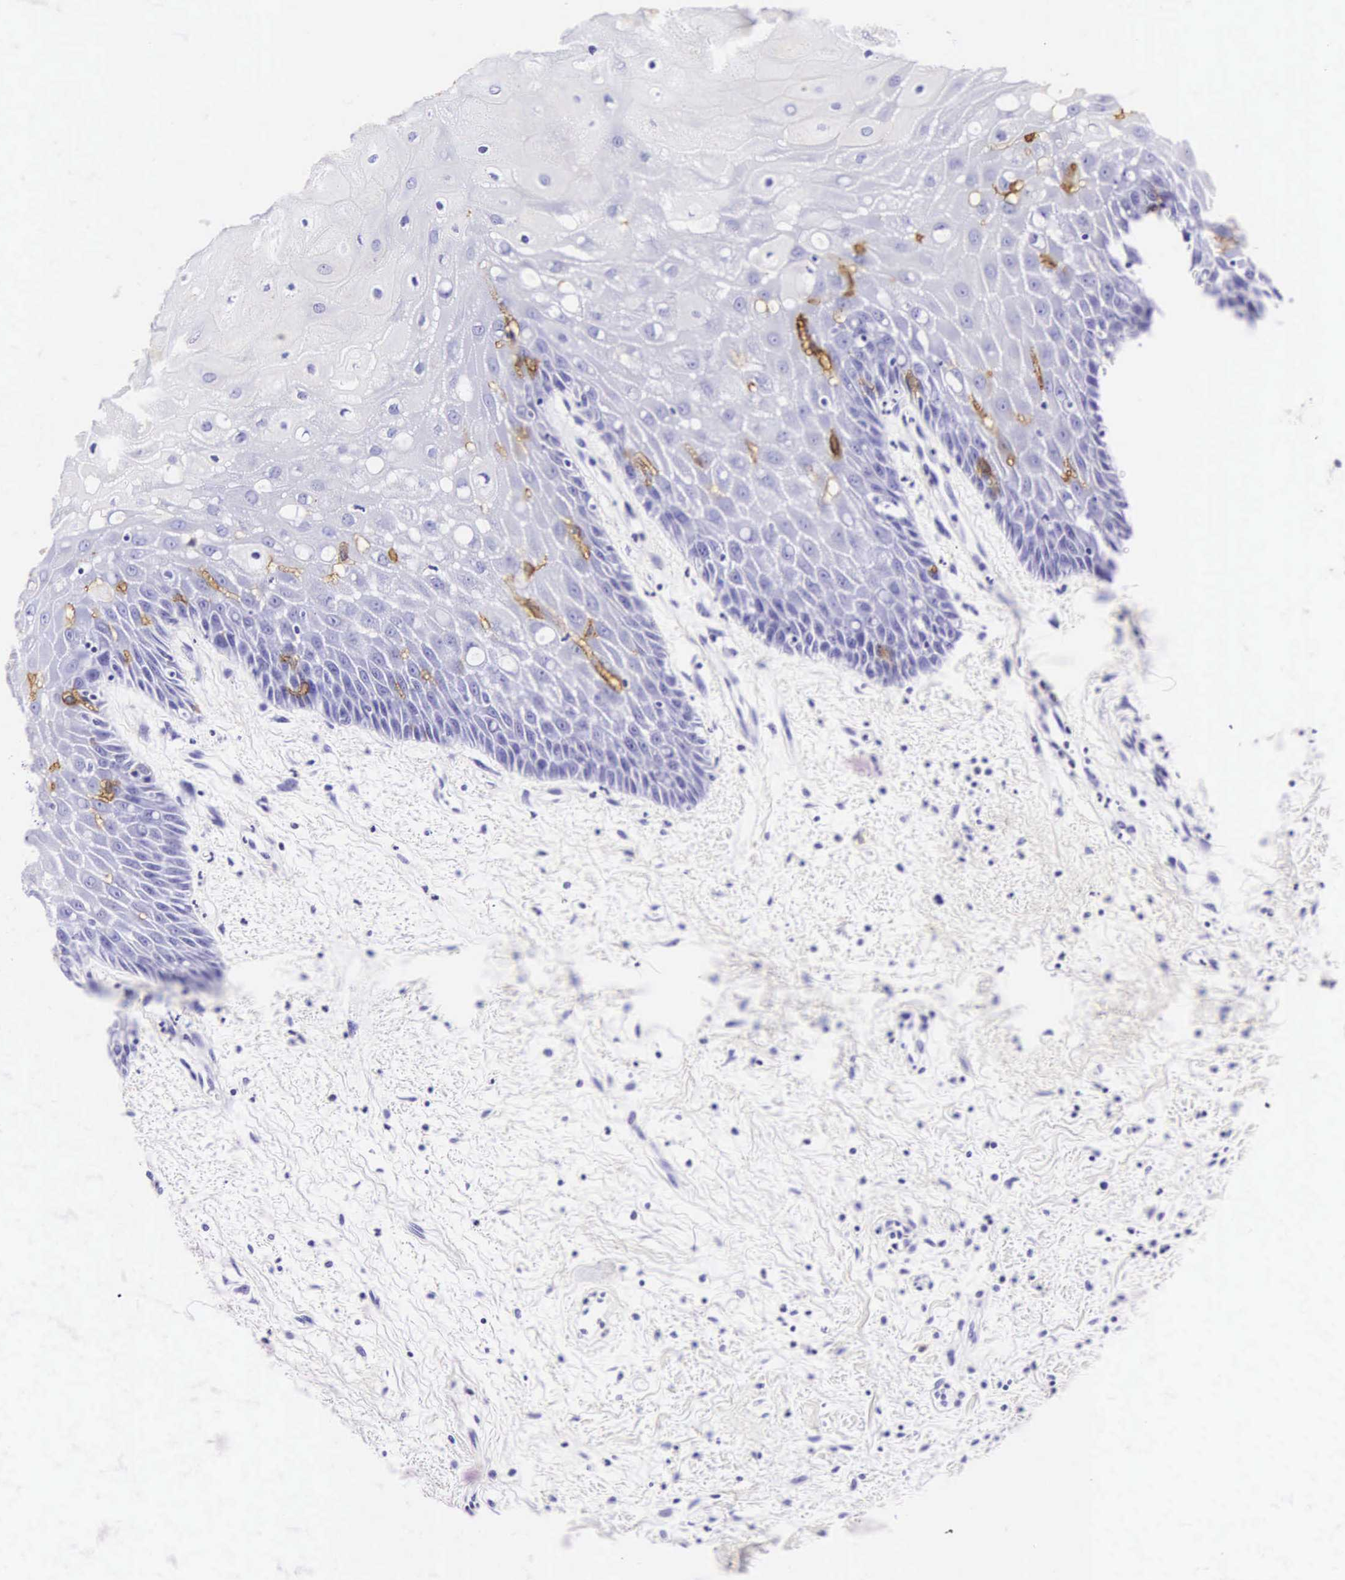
{"staining": {"intensity": "moderate", "quantity": "<25%", "location": "cytoplasmic/membranous"}, "tissue": "oral mucosa", "cell_type": "Squamous epithelial cells", "image_type": "normal", "snomed": [{"axis": "morphology", "description": "Normal tissue, NOS"}, {"axis": "topography", "description": "Oral tissue"}], "caption": "Moderate cytoplasmic/membranous expression for a protein is seen in about <25% of squamous epithelial cells of benign oral mucosa using immunohistochemistry (IHC).", "gene": "CD1A", "patient": {"sex": "male", "age": 54}}